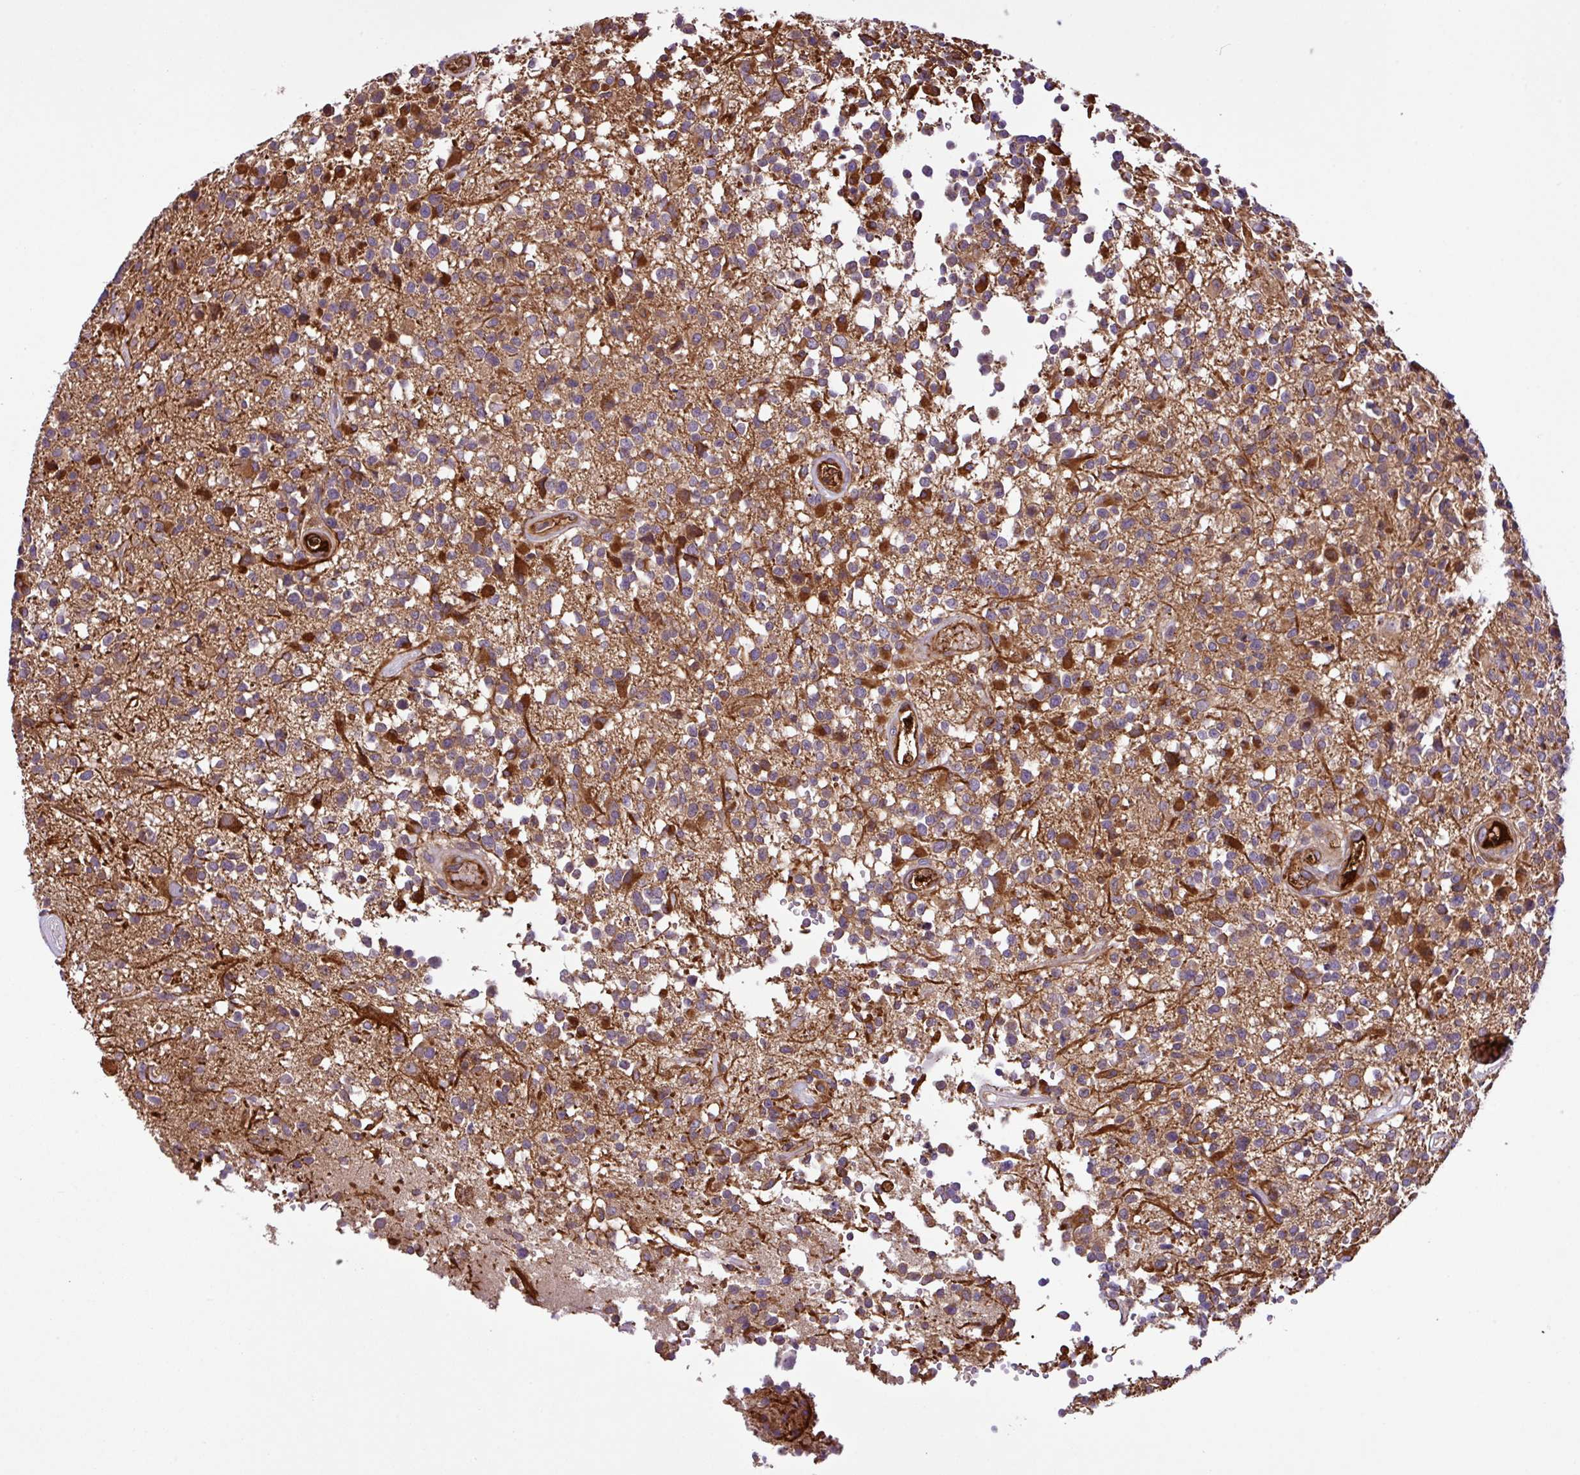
{"staining": {"intensity": "strong", "quantity": "<25%", "location": "cytoplasmic/membranous"}, "tissue": "glioma", "cell_type": "Tumor cells", "image_type": "cancer", "snomed": [{"axis": "morphology", "description": "Glioma, malignant, High grade"}, {"axis": "morphology", "description": "Glioblastoma, NOS"}, {"axis": "topography", "description": "Brain"}], "caption": "Tumor cells reveal medium levels of strong cytoplasmic/membranous positivity in approximately <25% of cells in human glioblastoma. (Brightfield microscopy of DAB IHC at high magnification).", "gene": "ZNF266", "patient": {"sex": "male", "age": 60}}